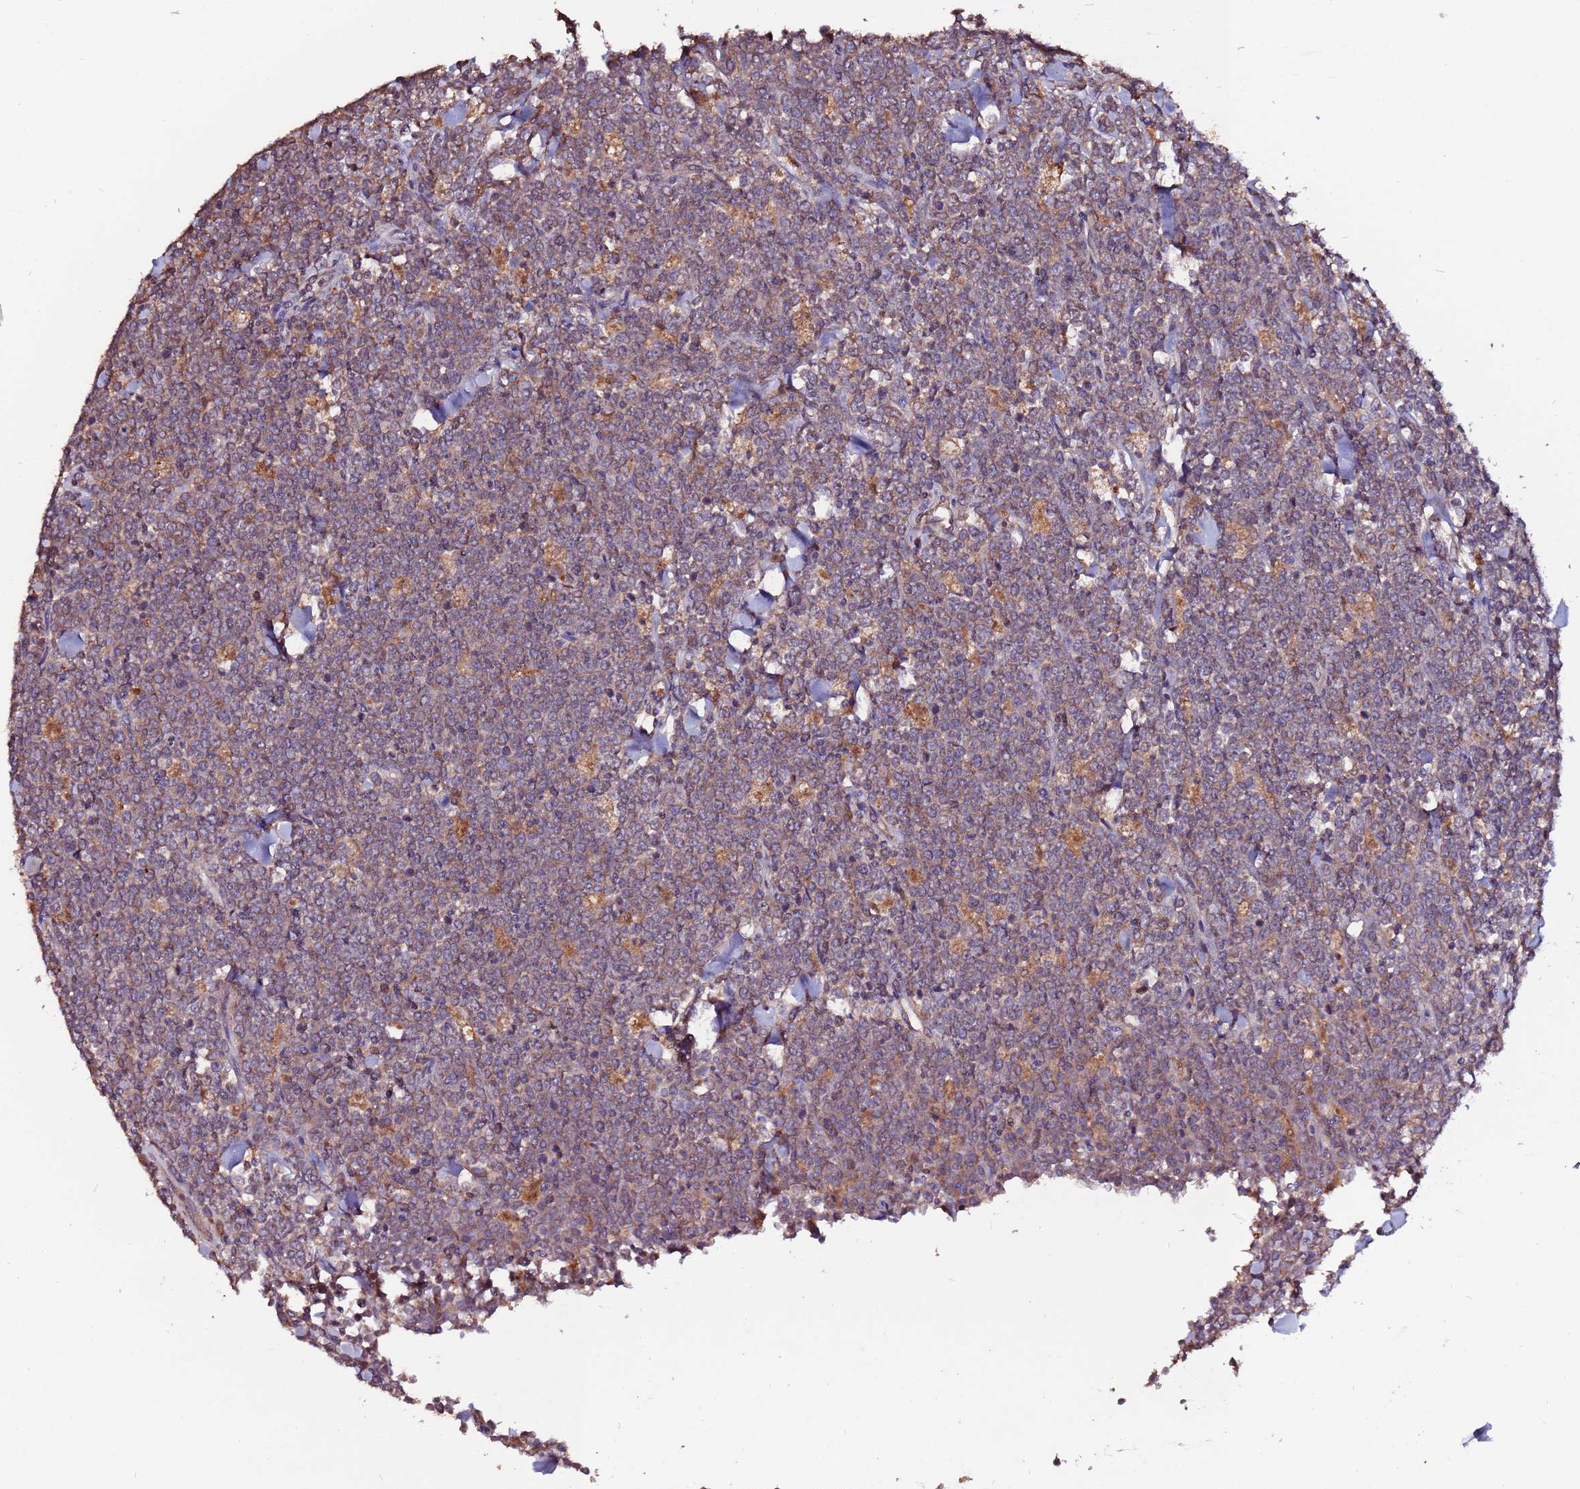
{"staining": {"intensity": "weak", "quantity": "25%-75%", "location": "cytoplasmic/membranous"}, "tissue": "lymphoma", "cell_type": "Tumor cells", "image_type": "cancer", "snomed": [{"axis": "morphology", "description": "Malignant lymphoma, non-Hodgkin's type, High grade"}, {"axis": "topography", "description": "Small intestine"}], "caption": "Protein staining of malignant lymphoma, non-Hodgkin's type (high-grade) tissue reveals weak cytoplasmic/membranous positivity in approximately 25%-75% of tumor cells. (Brightfield microscopy of DAB IHC at high magnification).", "gene": "RPS15A", "patient": {"sex": "male", "age": 8}}